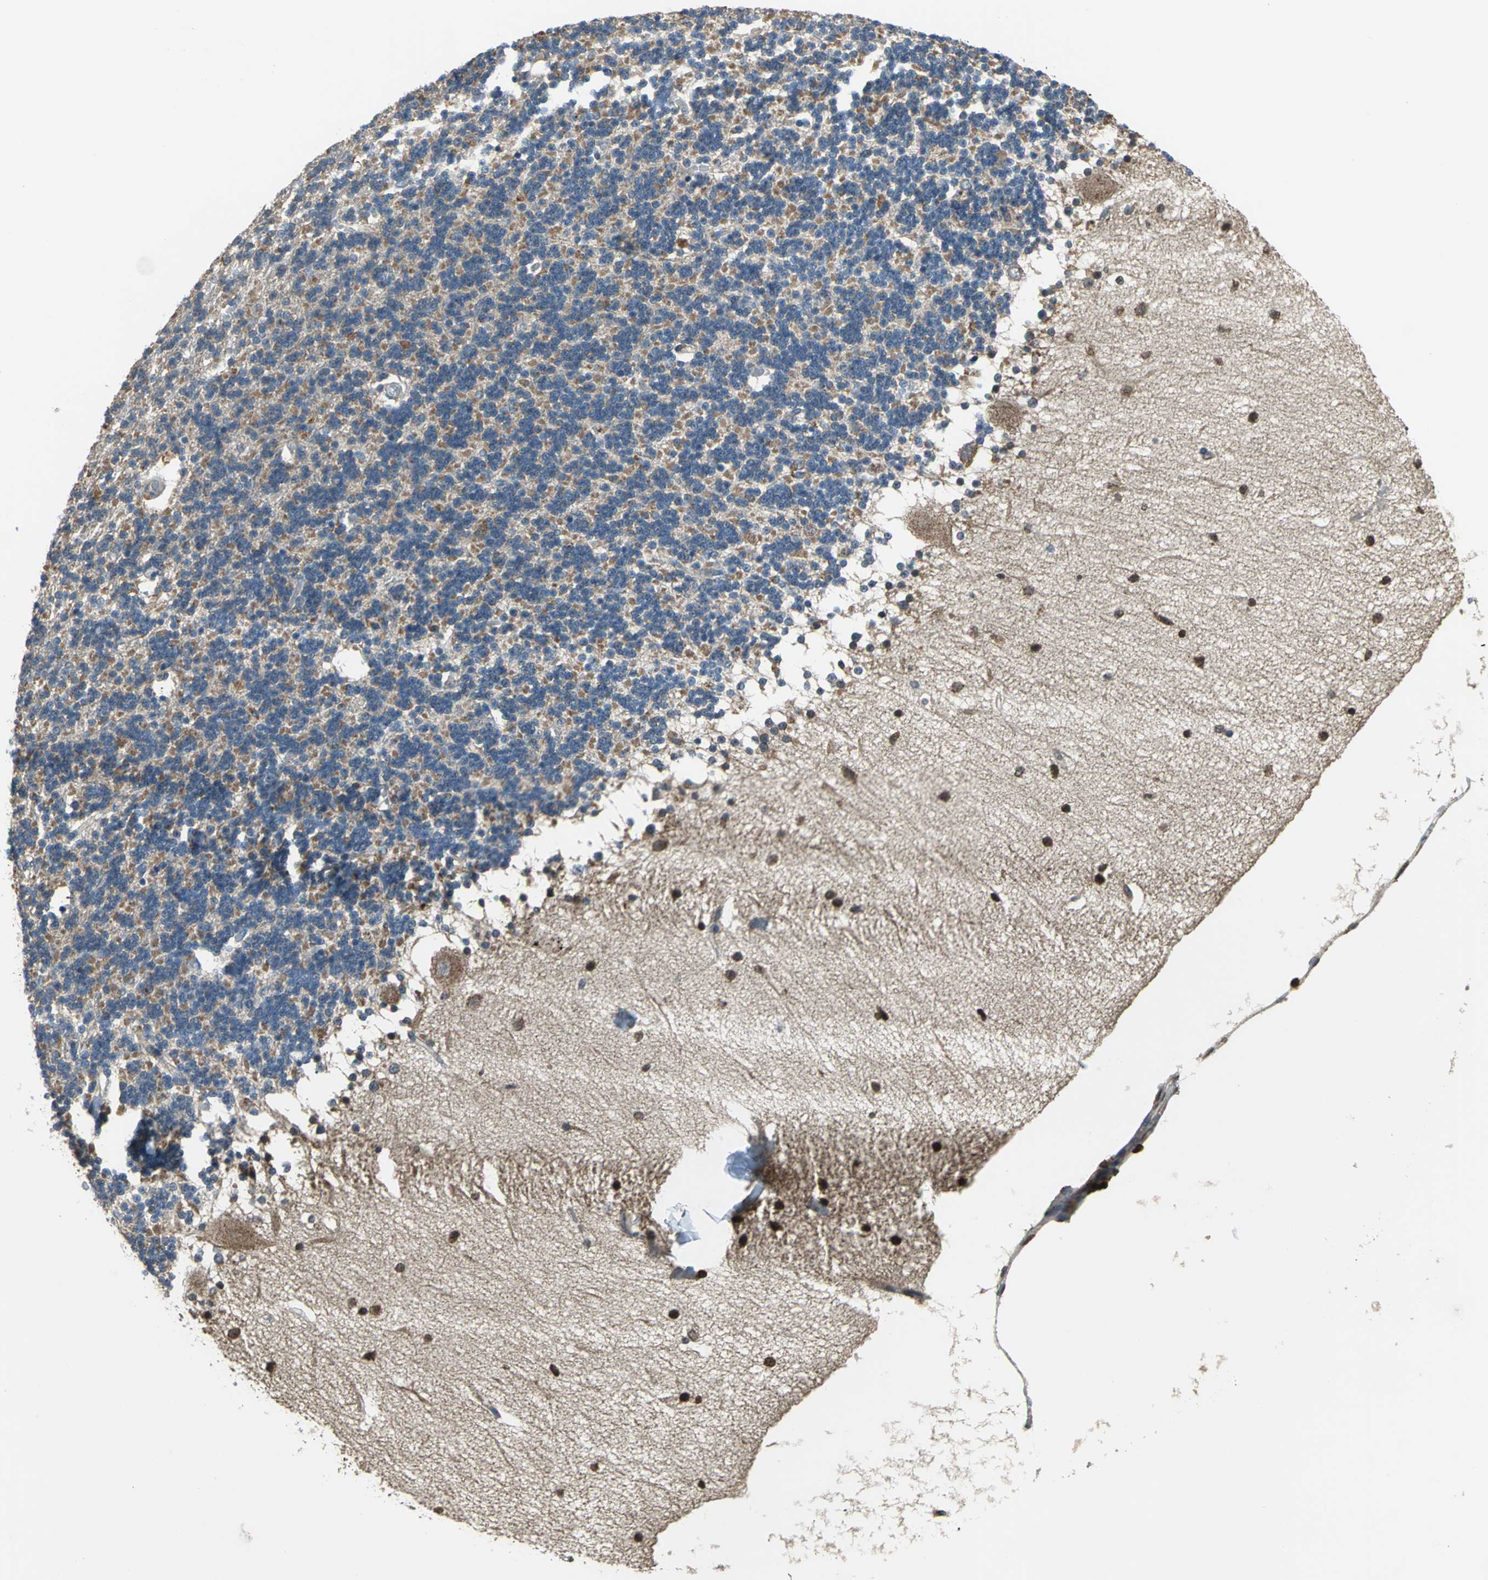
{"staining": {"intensity": "moderate", "quantity": "25%-75%", "location": "cytoplasmic/membranous"}, "tissue": "cerebellum", "cell_type": "Cells in granular layer", "image_type": "normal", "snomed": [{"axis": "morphology", "description": "Normal tissue, NOS"}, {"axis": "topography", "description": "Cerebellum"}], "caption": "Benign cerebellum was stained to show a protein in brown. There is medium levels of moderate cytoplasmic/membranous positivity in approximately 25%-75% of cells in granular layer.", "gene": "TRAK1", "patient": {"sex": "female", "age": 54}}